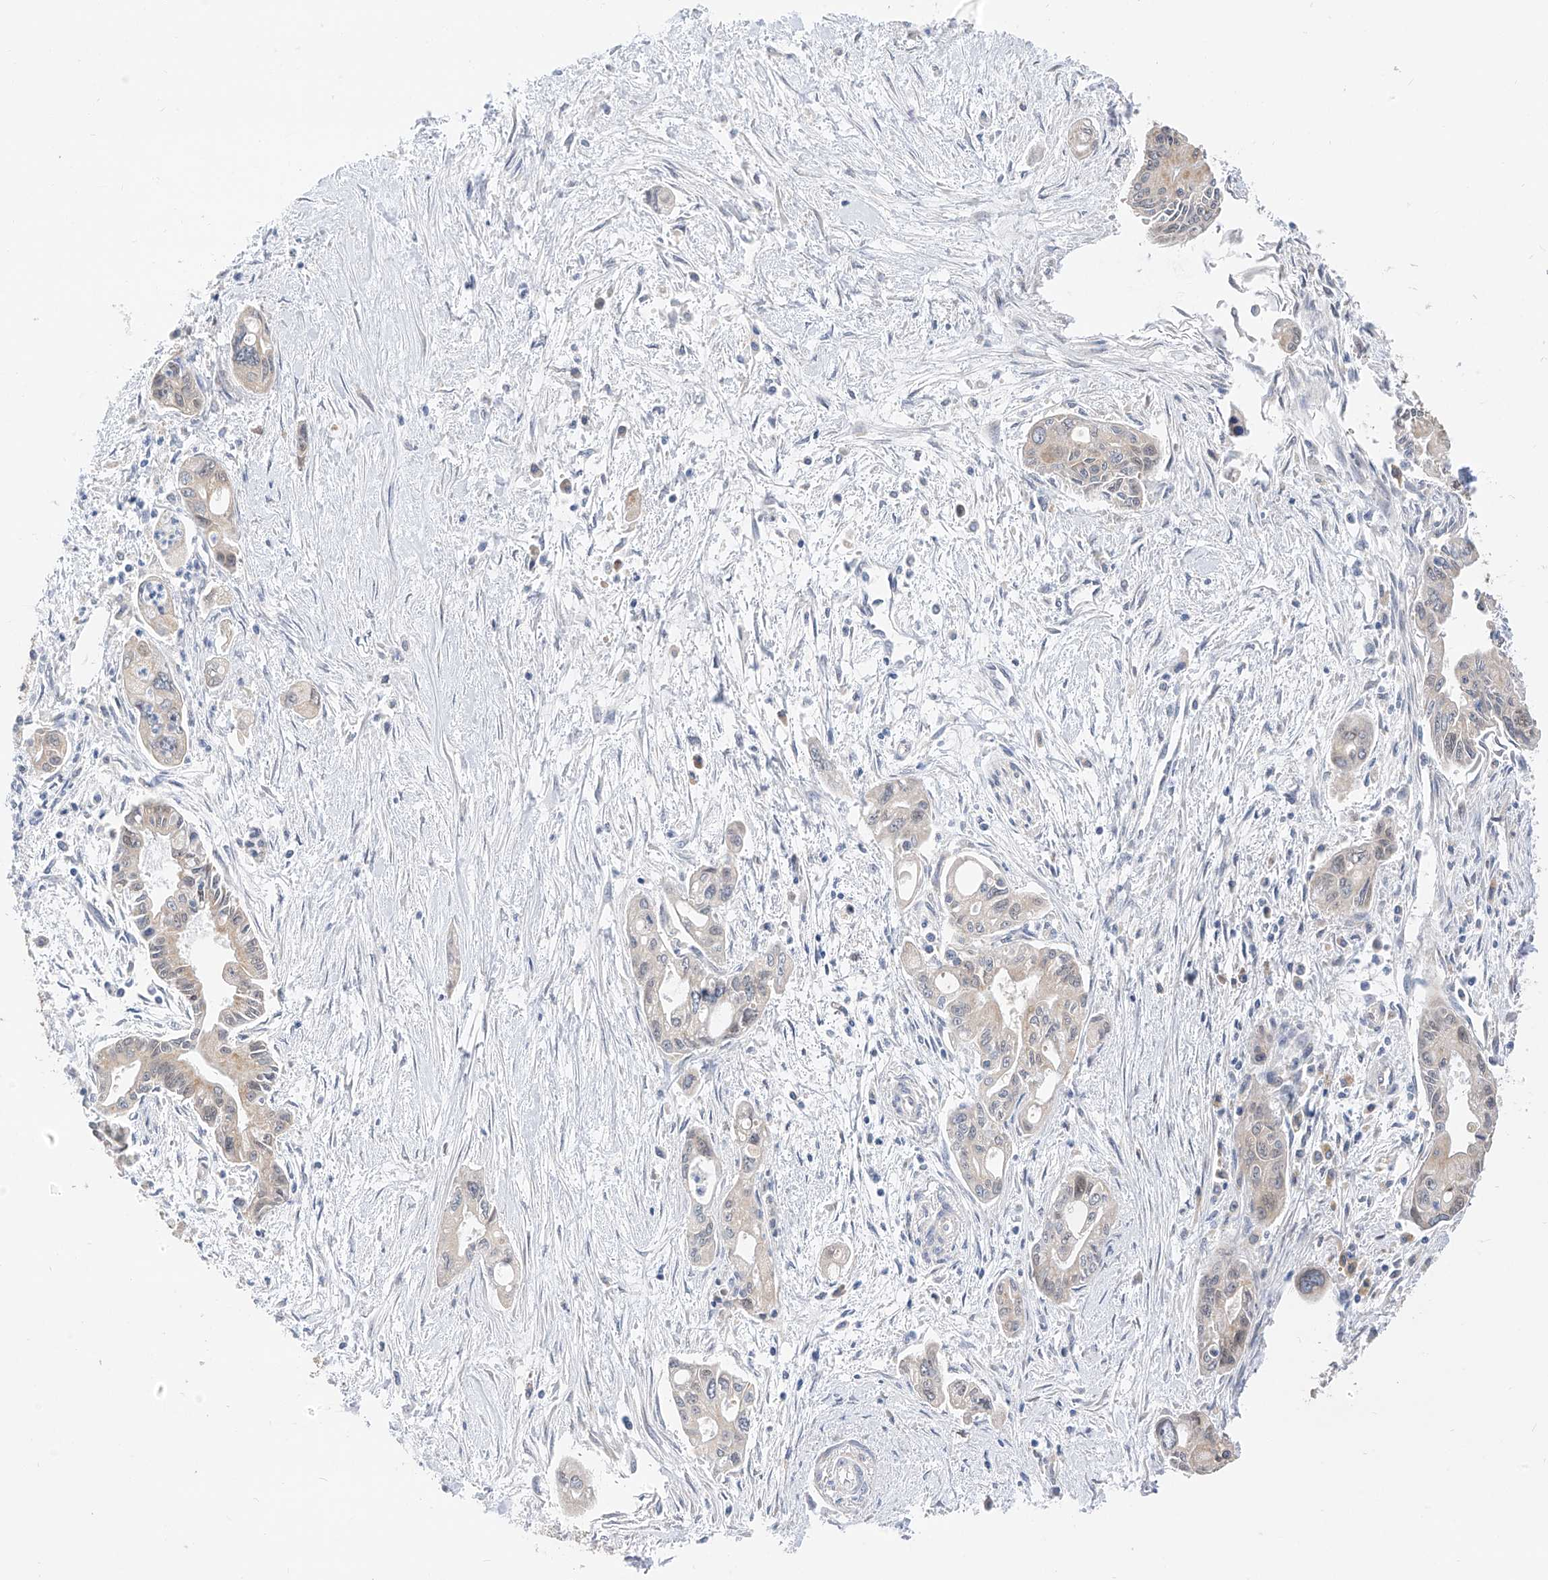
{"staining": {"intensity": "negative", "quantity": "none", "location": "none"}, "tissue": "pancreatic cancer", "cell_type": "Tumor cells", "image_type": "cancer", "snomed": [{"axis": "morphology", "description": "Adenocarcinoma, NOS"}, {"axis": "topography", "description": "Pancreas"}], "caption": "Adenocarcinoma (pancreatic) stained for a protein using immunohistochemistry (IHC) demonstrates no staining tumor cells.", "gene": "PPA2", "patient": {"sex": "male", "age": 70}}